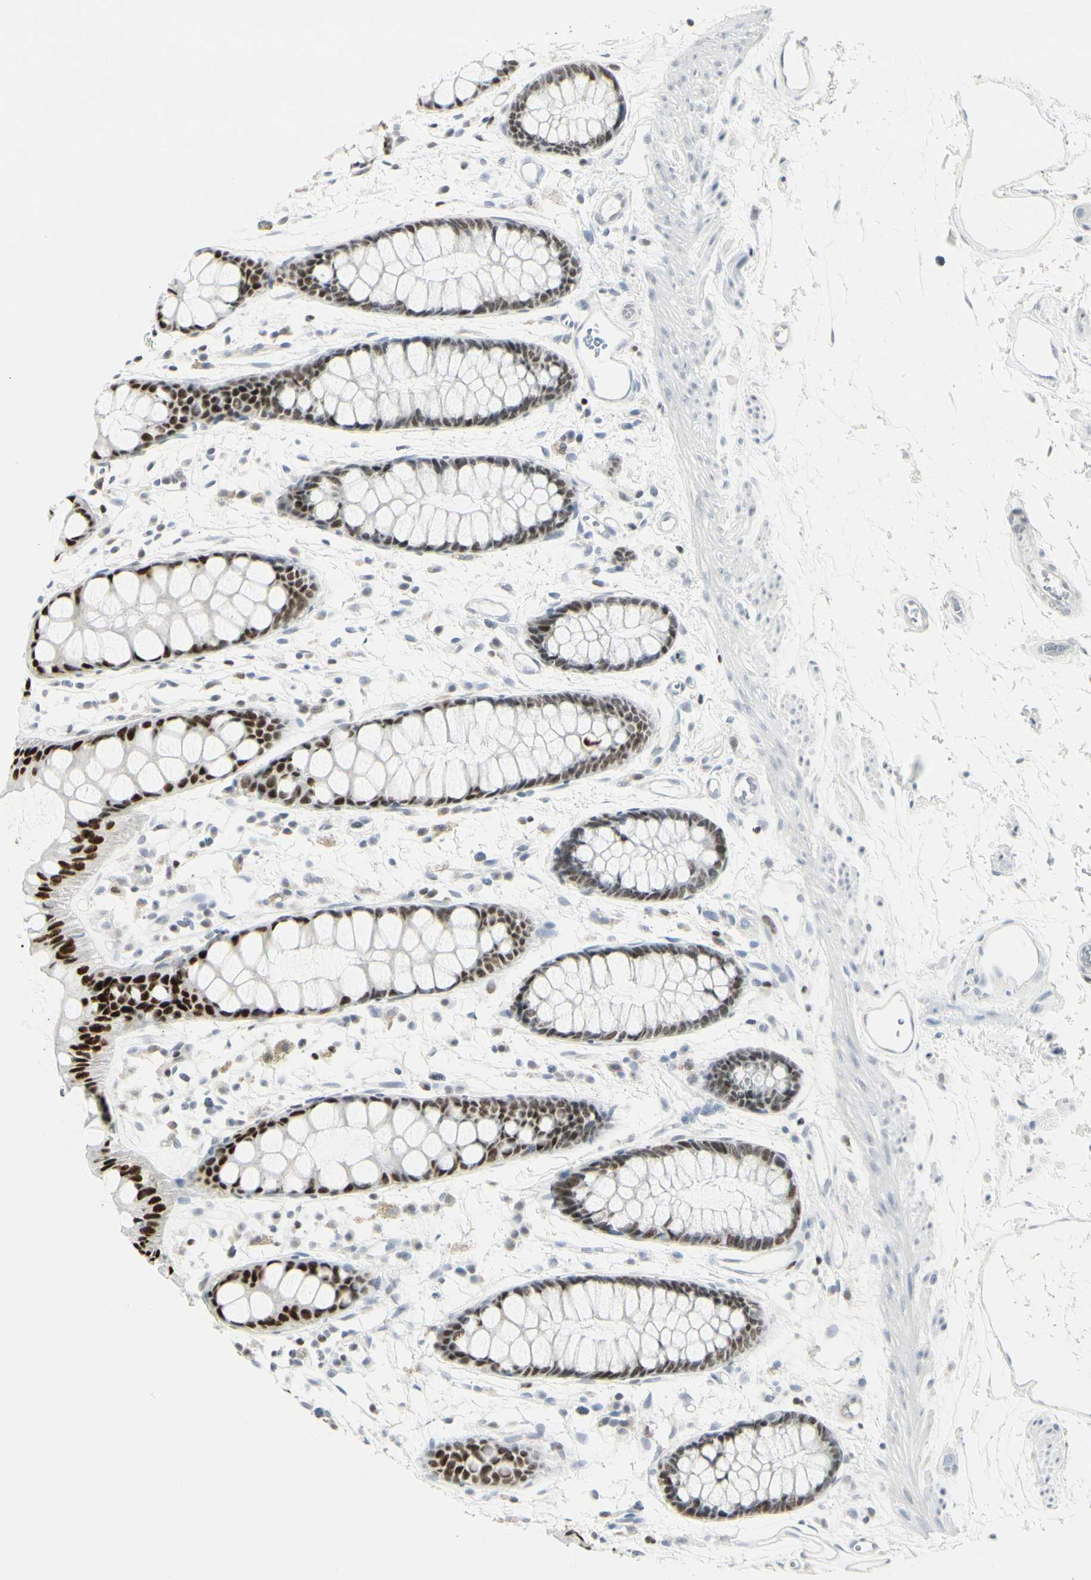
{"staining": {"intensity": "strong", "quantity": ">75%", "location": "nuclear"}, "tissue": "rectum", "cell_type": "Glandular cells", "image_type": "normal", "snomed": [{"axis": "morphology", "description": "Normal tissue, NOS"}, {"axis": "topography", "description": "Rectum"}], "caption": "A high amount of strong nuclear staining is seen in approximately >75% of glandular cells in unremarkable rectum.", "gene": "ZBTB7B", "patient": {"sex": "female", "age": 66}}